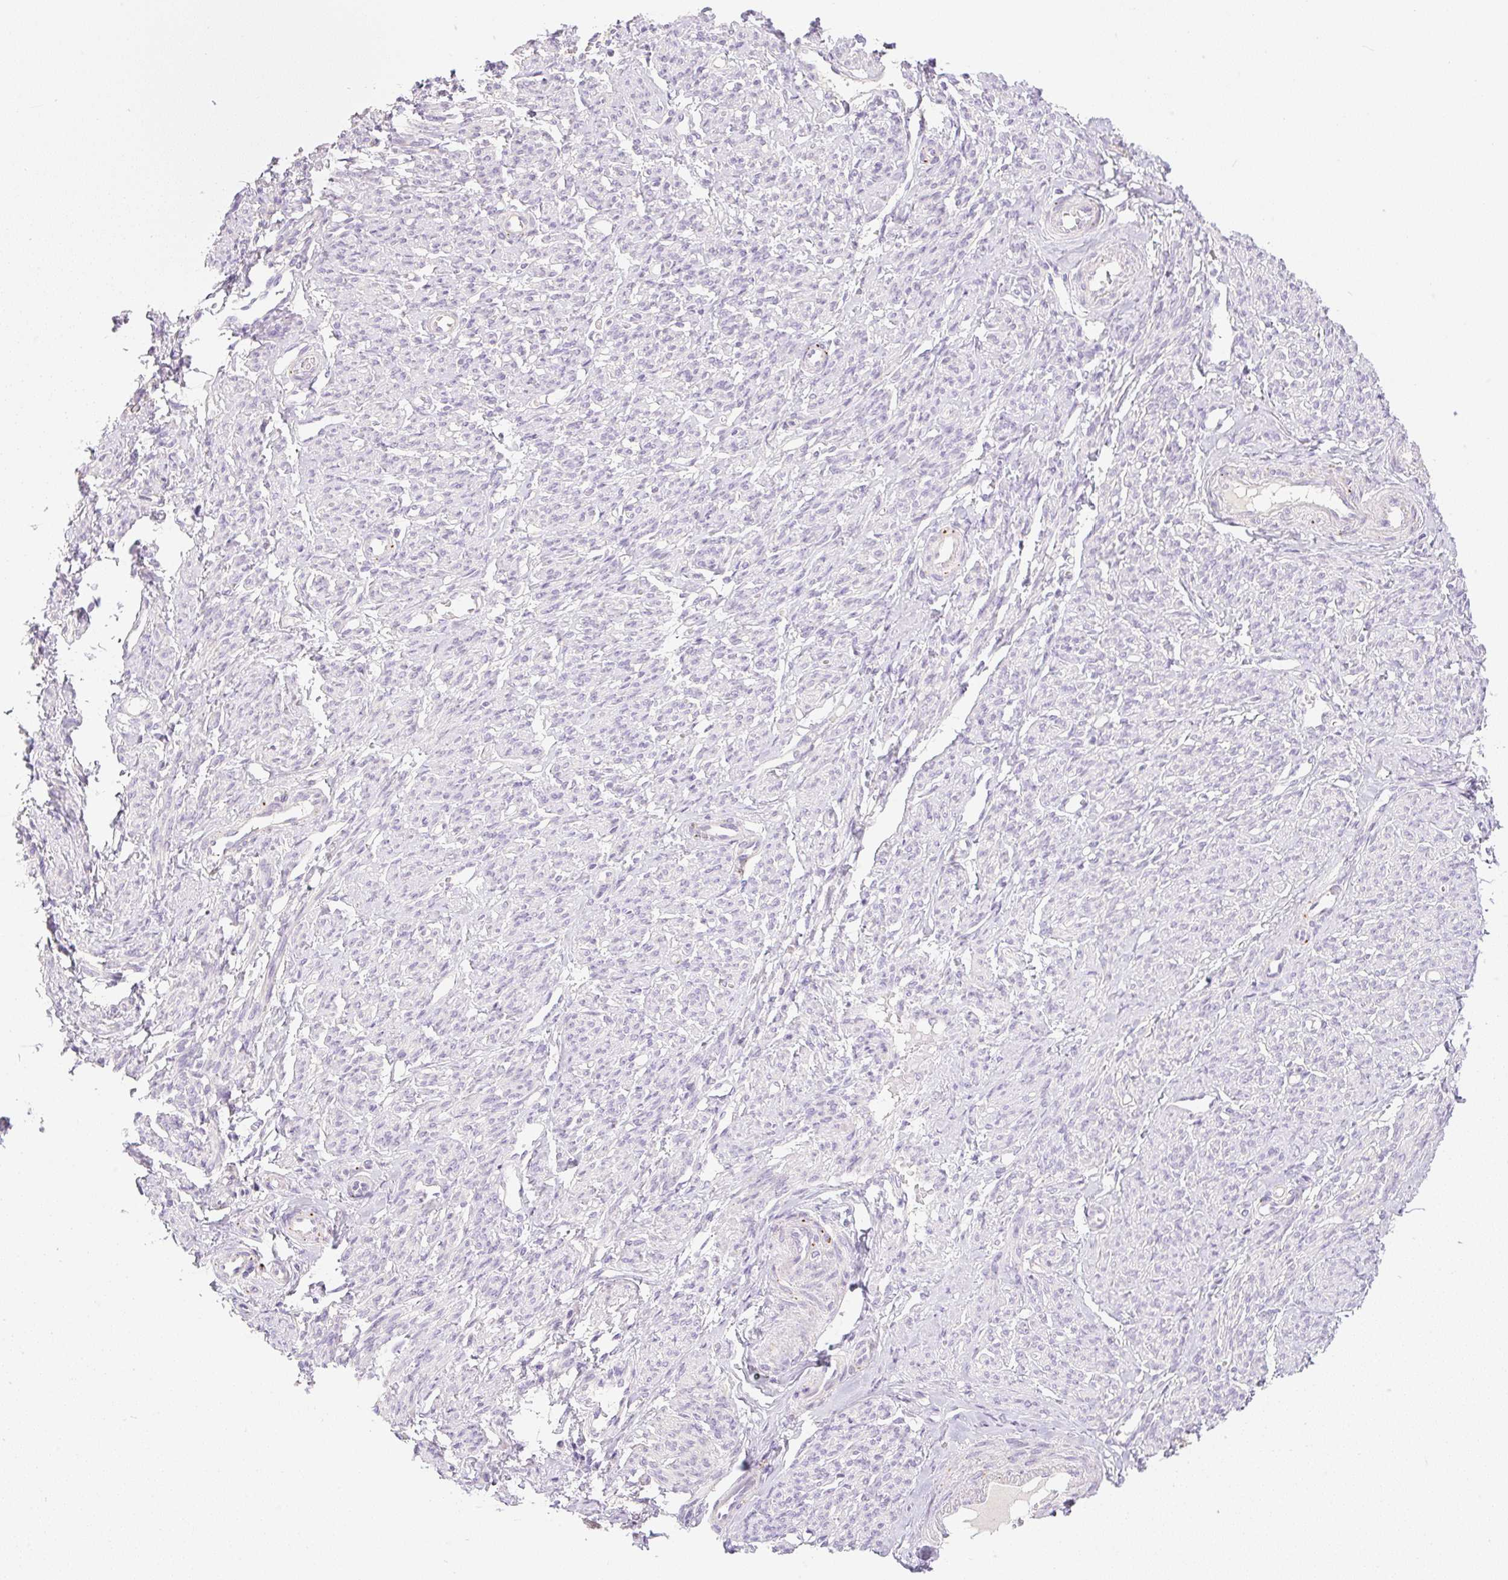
{"staining": {"intensity": "negative", "quantity": "none", "location": "none"}, "tissue": "smooth muscle", "cell_type": "Smooth muscle cells", "image_type": "normal", "snomed": [{"axis": "morphology", "description": "Normal tissue, NOS"}, {"axis": "topography", "description": "Smooth muscle"}], "caption": "Photomicrograph shows no significant protein staining in smooth muscle cells of unremarkable smooth muscle. (Brightfield microscopy of DAB (3,3'-diaminobenzidine) immunohistochemistry (IHC) at high magnification).", "gene": "MIA2", "patient": {"sex": "female", "age": 65}}